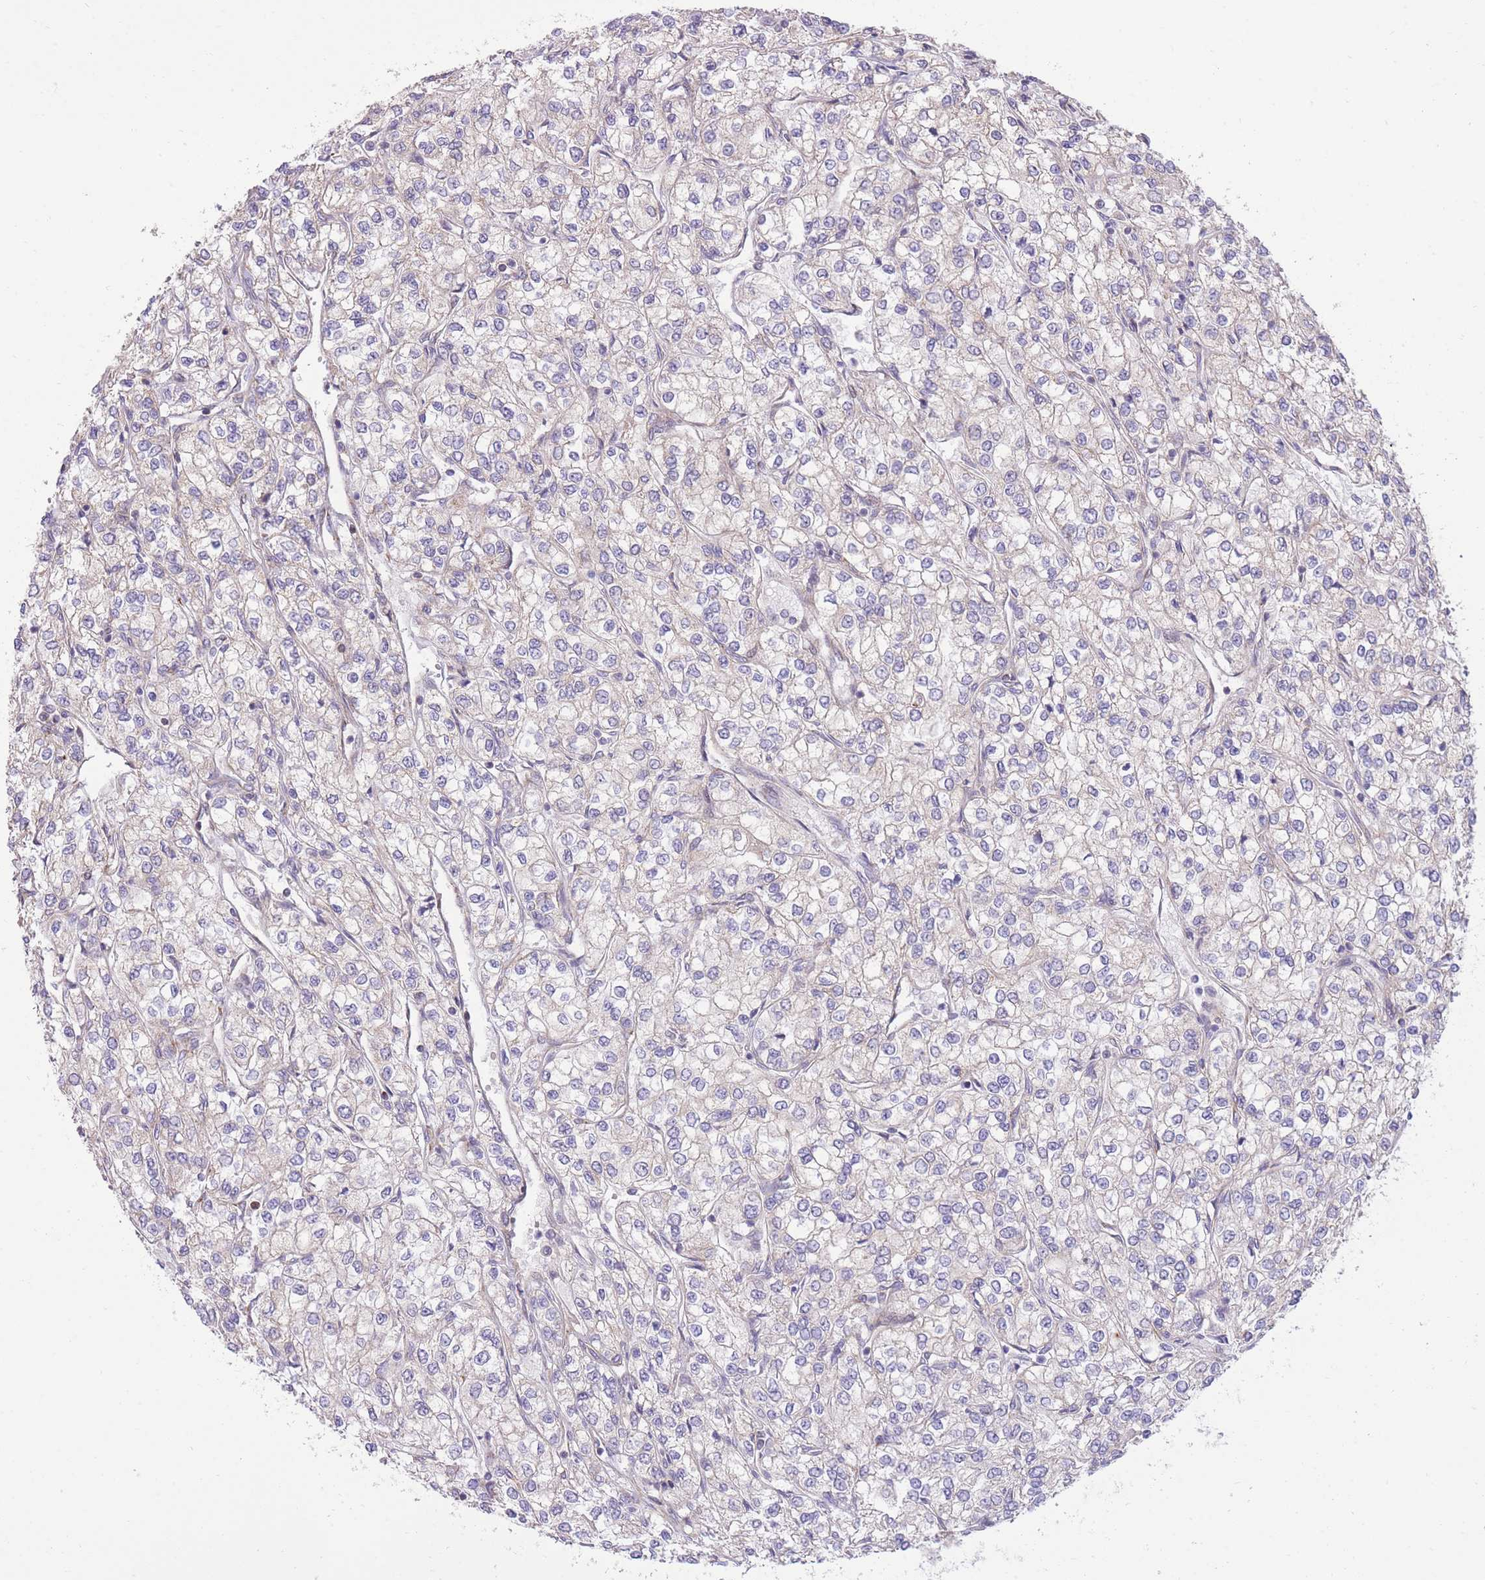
{"staining": {"intensity": "negative", "quantity": "none", "location": "none"}, "tissue": "renal cancer", "cell_type": "Tumor cells", "image_type": "cancer", "snomed": [{"axis": "morphology", "description": "Adenocarcinoma, NOS"}, {"axis": "topography", "description": "Kidney"}], "caption": "The photomicrograph displays no staining of tumor cells in renal cancer.", "gene": "SLC4A4", "patient": {"sex": "male", "age": 80}}